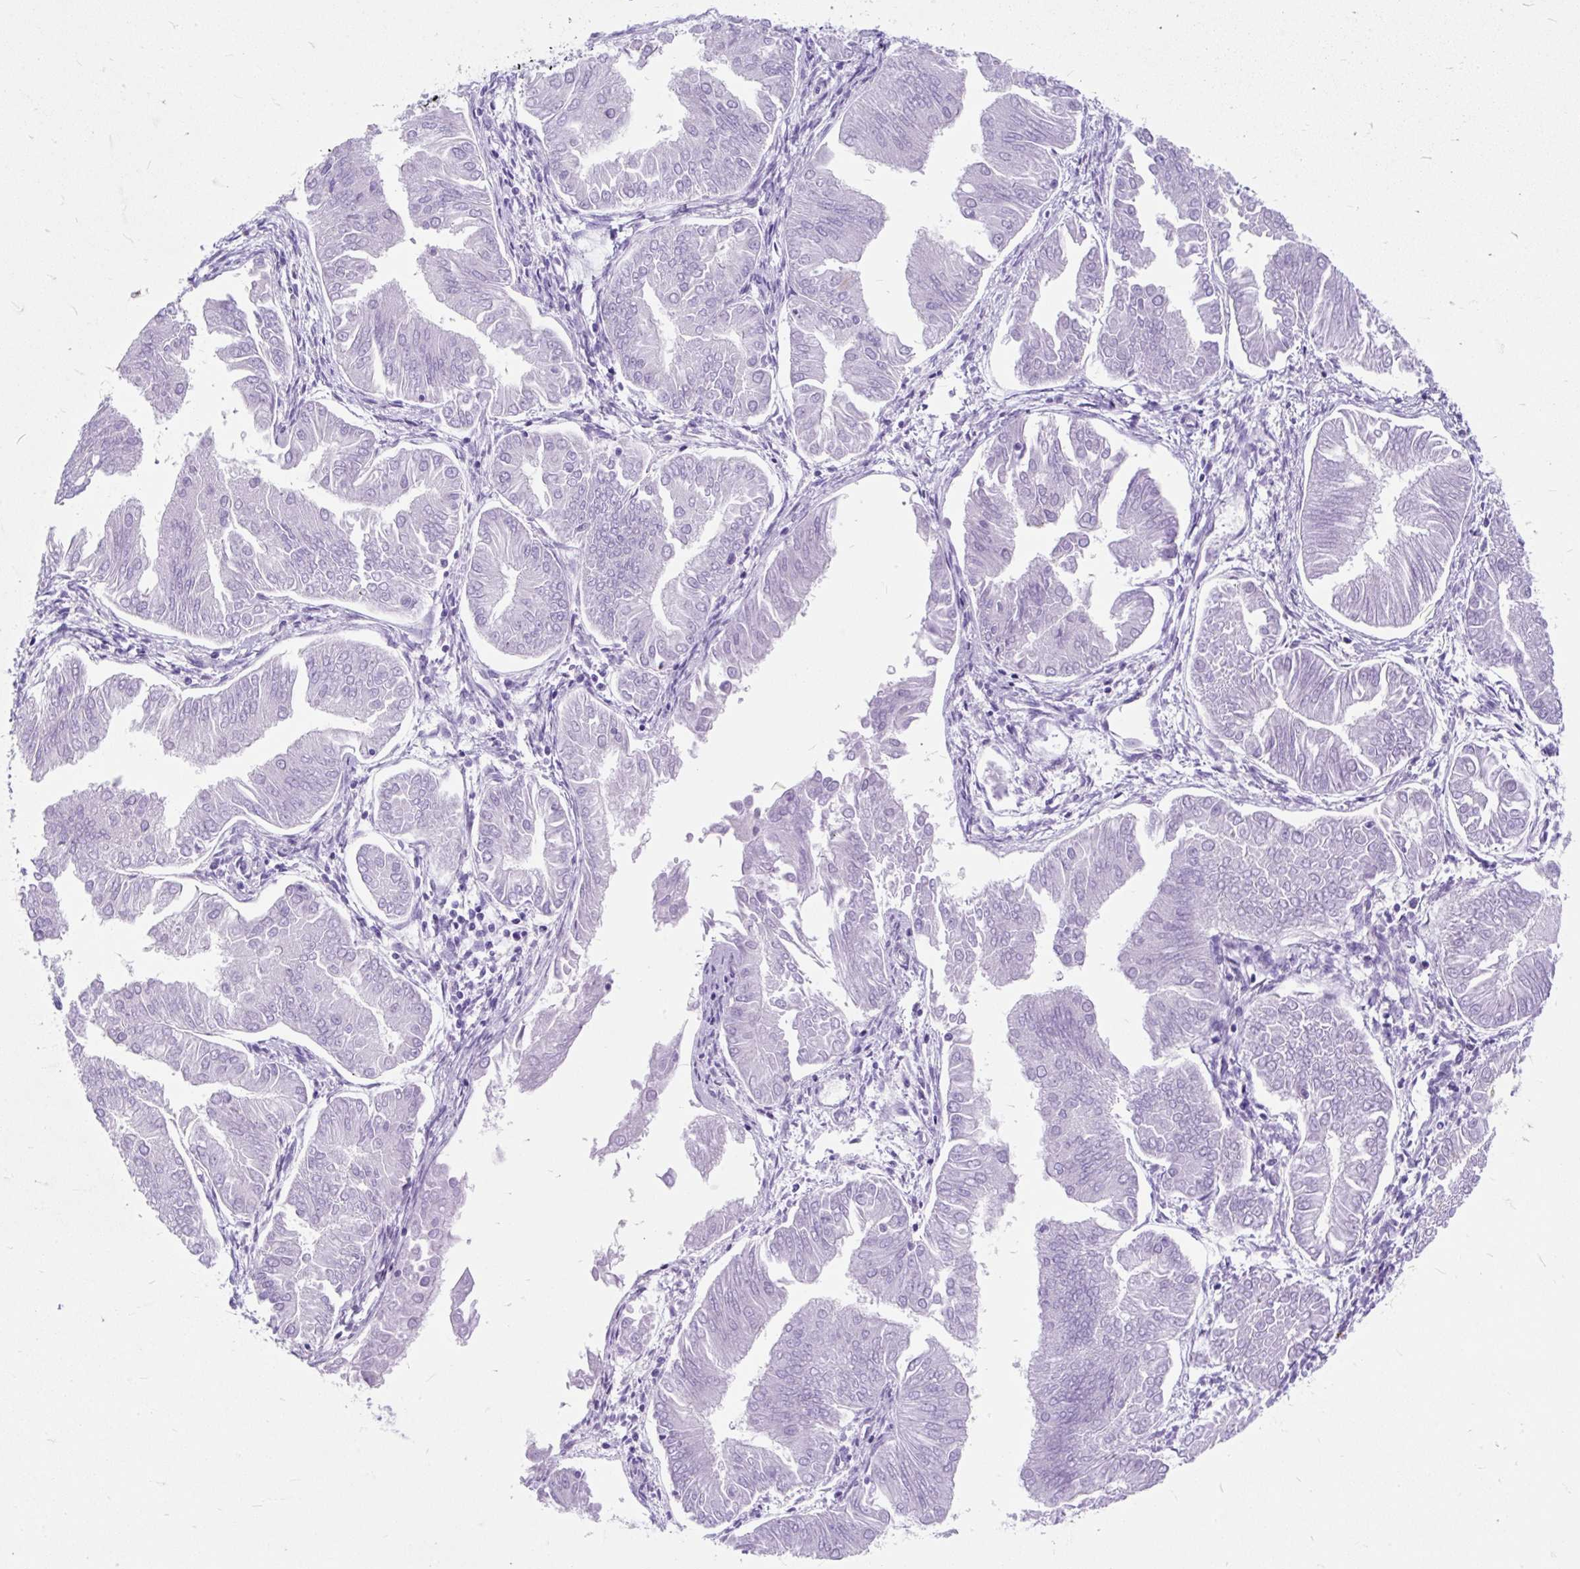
{"staining": {"intensity": "negative", "quantity": "none", "location": "none"}, "tissue": "endometrial cancer", "cell_type": "Tumor cells", "image_type": "cancer", "snomed": [{"axis": "morphology", "description": "Adenocarcinoma, NOS"}, {"axis": "topography", "description": "Endometrium"}], "caption": "Adenocarcinoma (endometrial) was stained to show a protein in brown. There is no significant expression in tumor cells. Nuclei are stained in blue.", "gene": "SCGB1A1", "patient": {"sex": "female", "age": 53}}